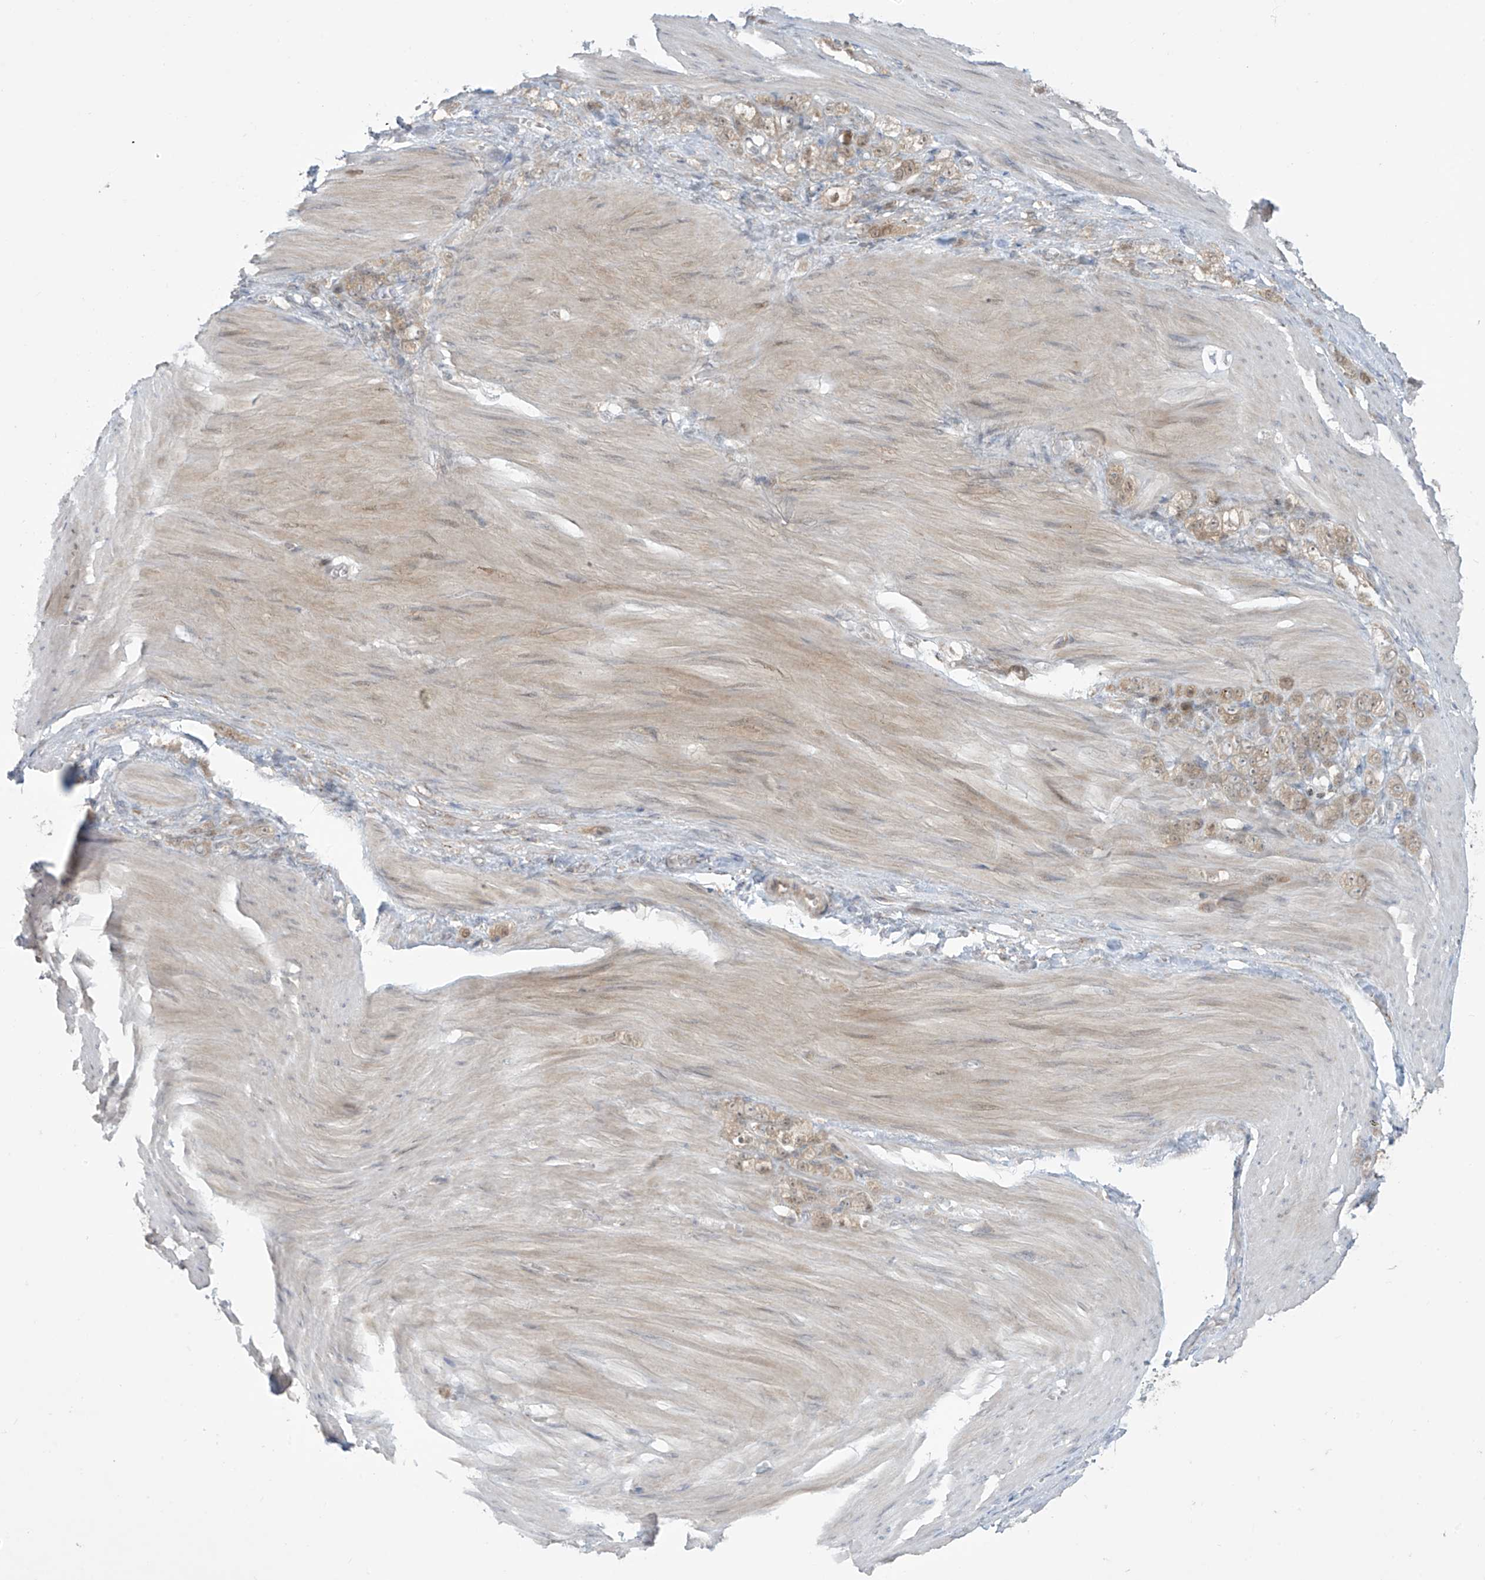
{"staining": {"intensity": "weak", "quantity": "25%-75%", "location": "cytoplasmic/membranous"}, "tissue": "stomach cancer", "cell_type": "Tumor cells", "image_type": "cancer", "snomed": [{"axis": "morphology", "description": "Normal tissue, NOS"}, {"axis": "morphology", "description": "Adenocarcinoma, NOS"}, {"axis": "topography", "description": "Stomach"}], "caption": "Human stomach cancer (adenocarcinoma) stained with a brown dye exhibits weak cytoplasmic/membranous positive positivity in about 25%-75% of tumor cells.", "gene": "PPAT", "patient": {"sex": "male", "age": 82}}